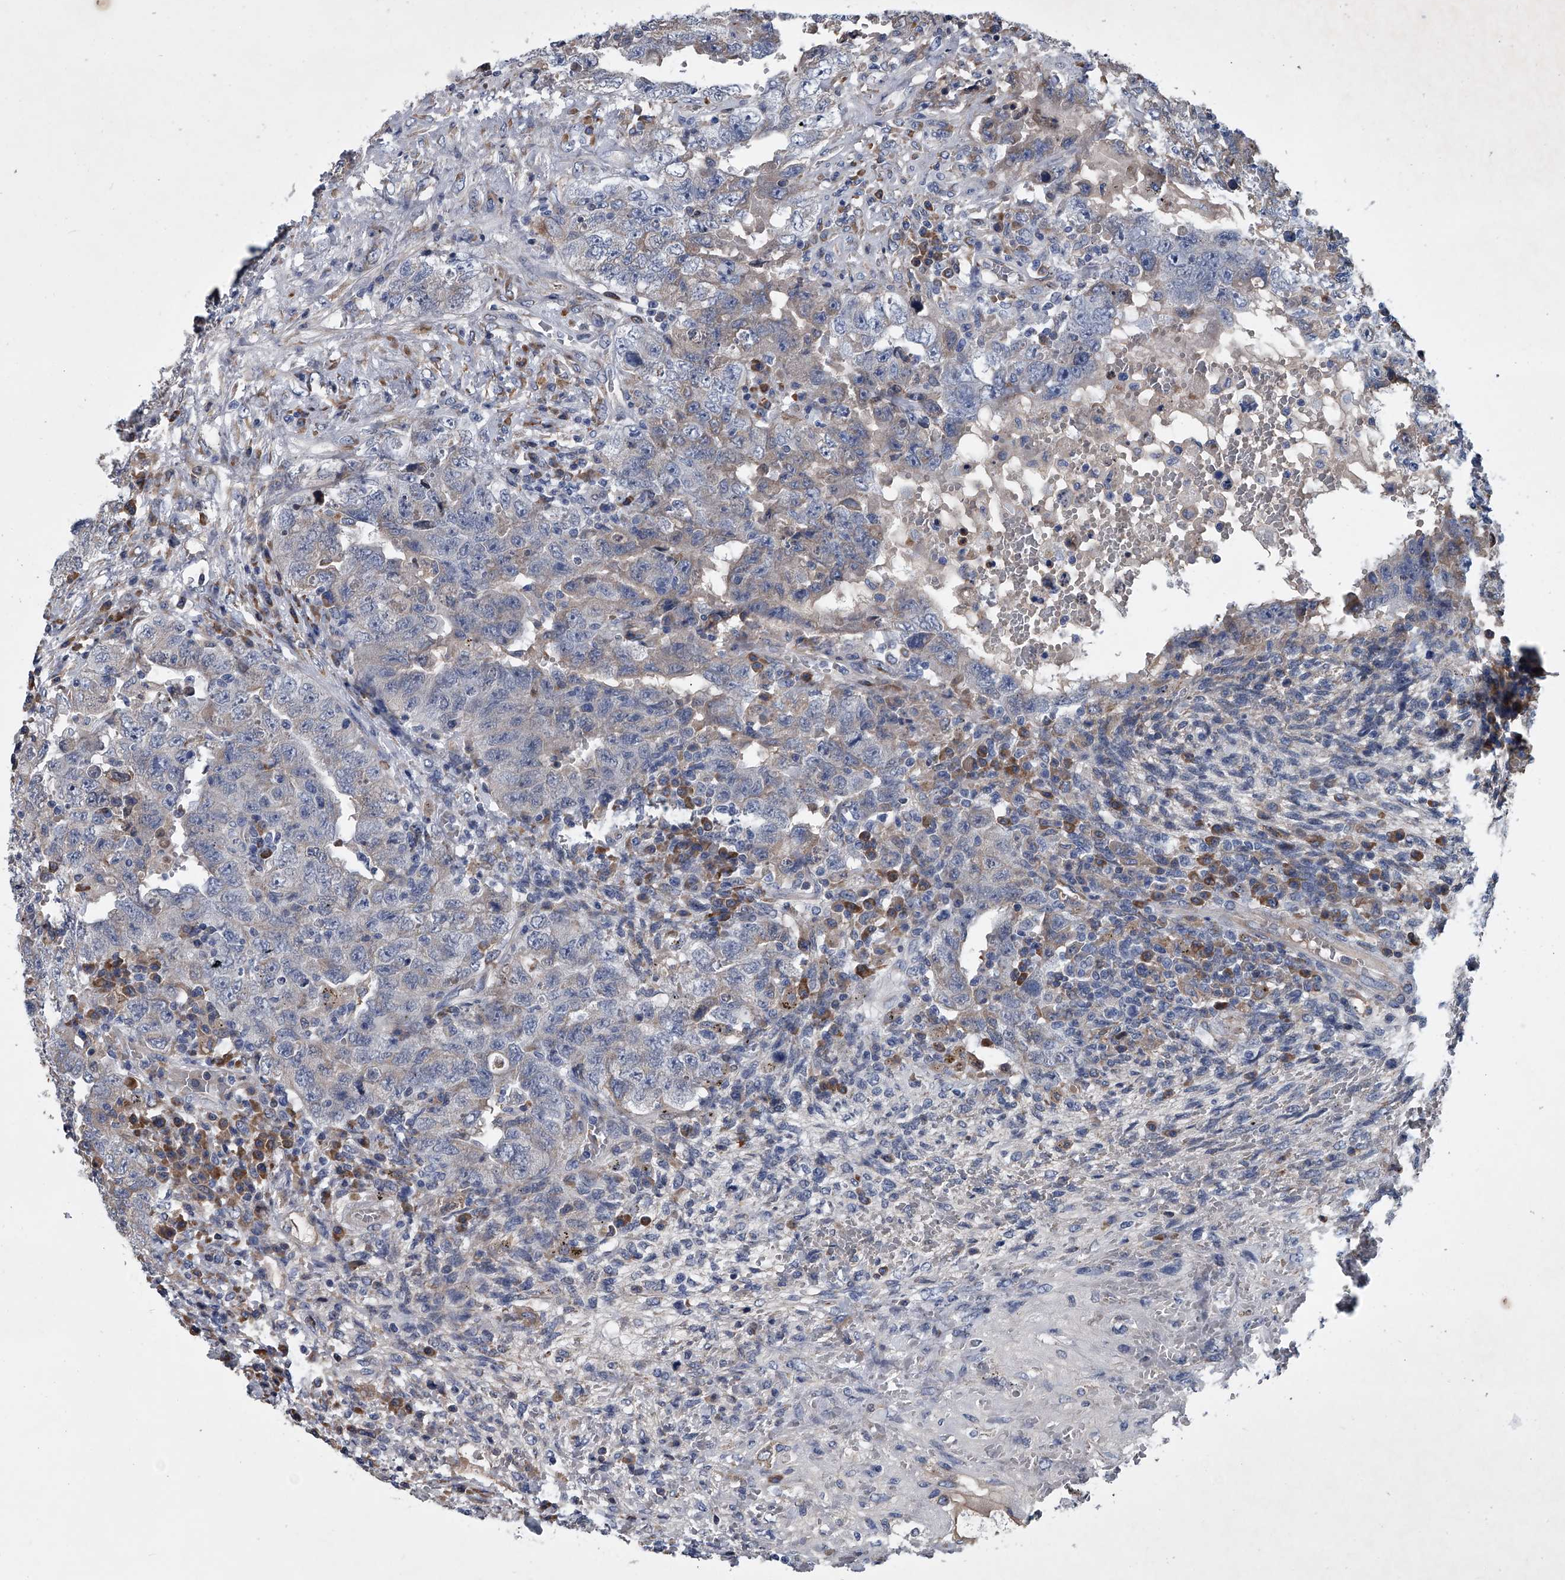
{"staining": {"intensity": "weak", "quantity": "<25%", "location": "cytoplasmic/membranous"}, "tissue": "testis cancer", "cell_type": "Tumor cells", "image_type": "cancer", "snomed": [{"axis": "morphology", "description": "Carcinoma, Embryonal, NOS"}, {"axis": "topography", "description": "Testis"}], "caption": "There is no significant positivity in tumor cells of testis cancer (embryonal carcinoma).", "gene": "ABCG1", "patient": {"sex": "male", "age": 26}}